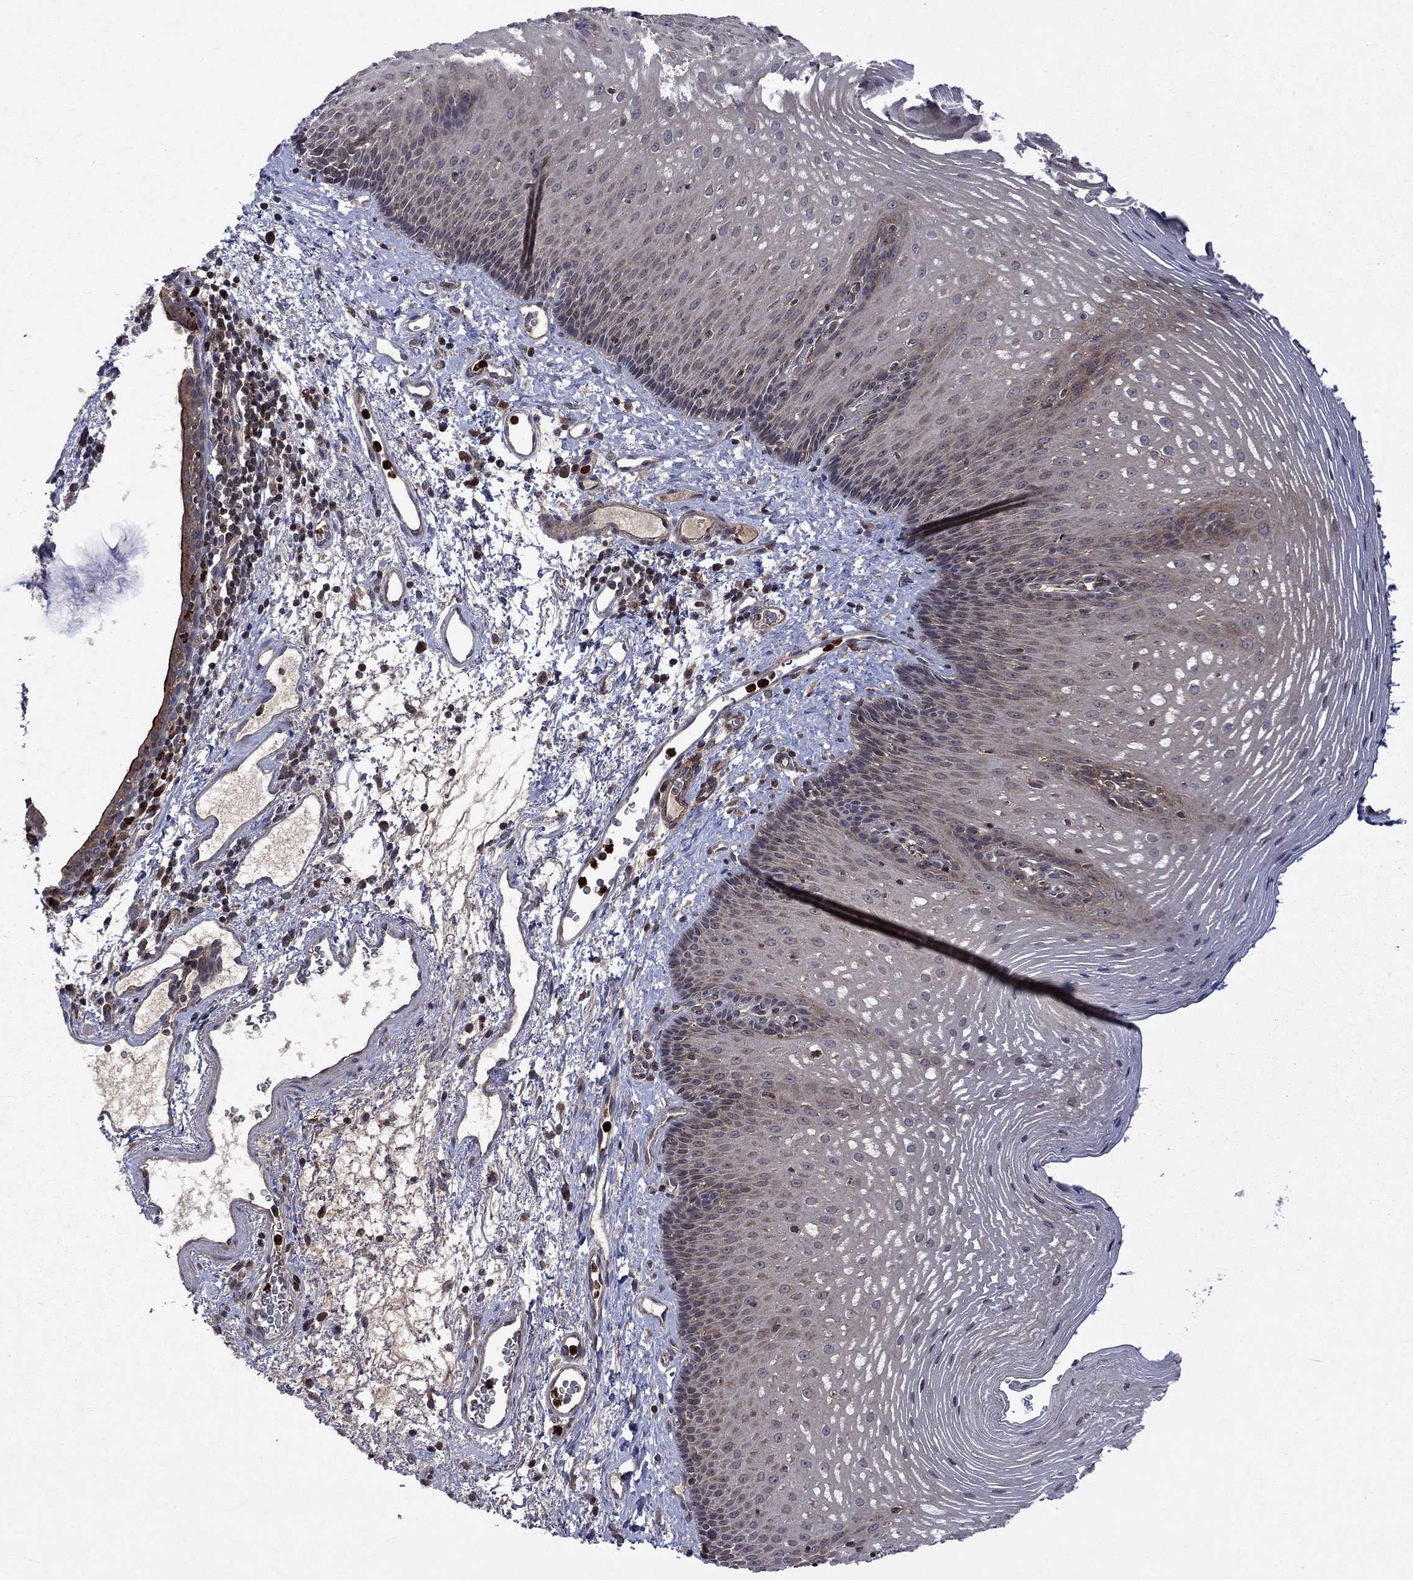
{"staining": {"intensity": "negative", "quantity": "none", "location": "none"}, "tissue": "esophagus", "cell_type": "Squamous epithelial cells", "image_type": "normal", "snomed": [{"axis": "morphology", "description": "Normal tissue, NOS"}, {"axis": "topography", "description": "Esophagus"}], "caption": "DAB (3,3'-diaminobenzidine) immunohistochemical staining of normal esophagus exhibits no significant staining in squamous epithelial cells. (DAB IHC visualized using brightfield microscopy, high magnification).", "gene": "TMEM33", "patient": {"sex": "male", "age": 76}}